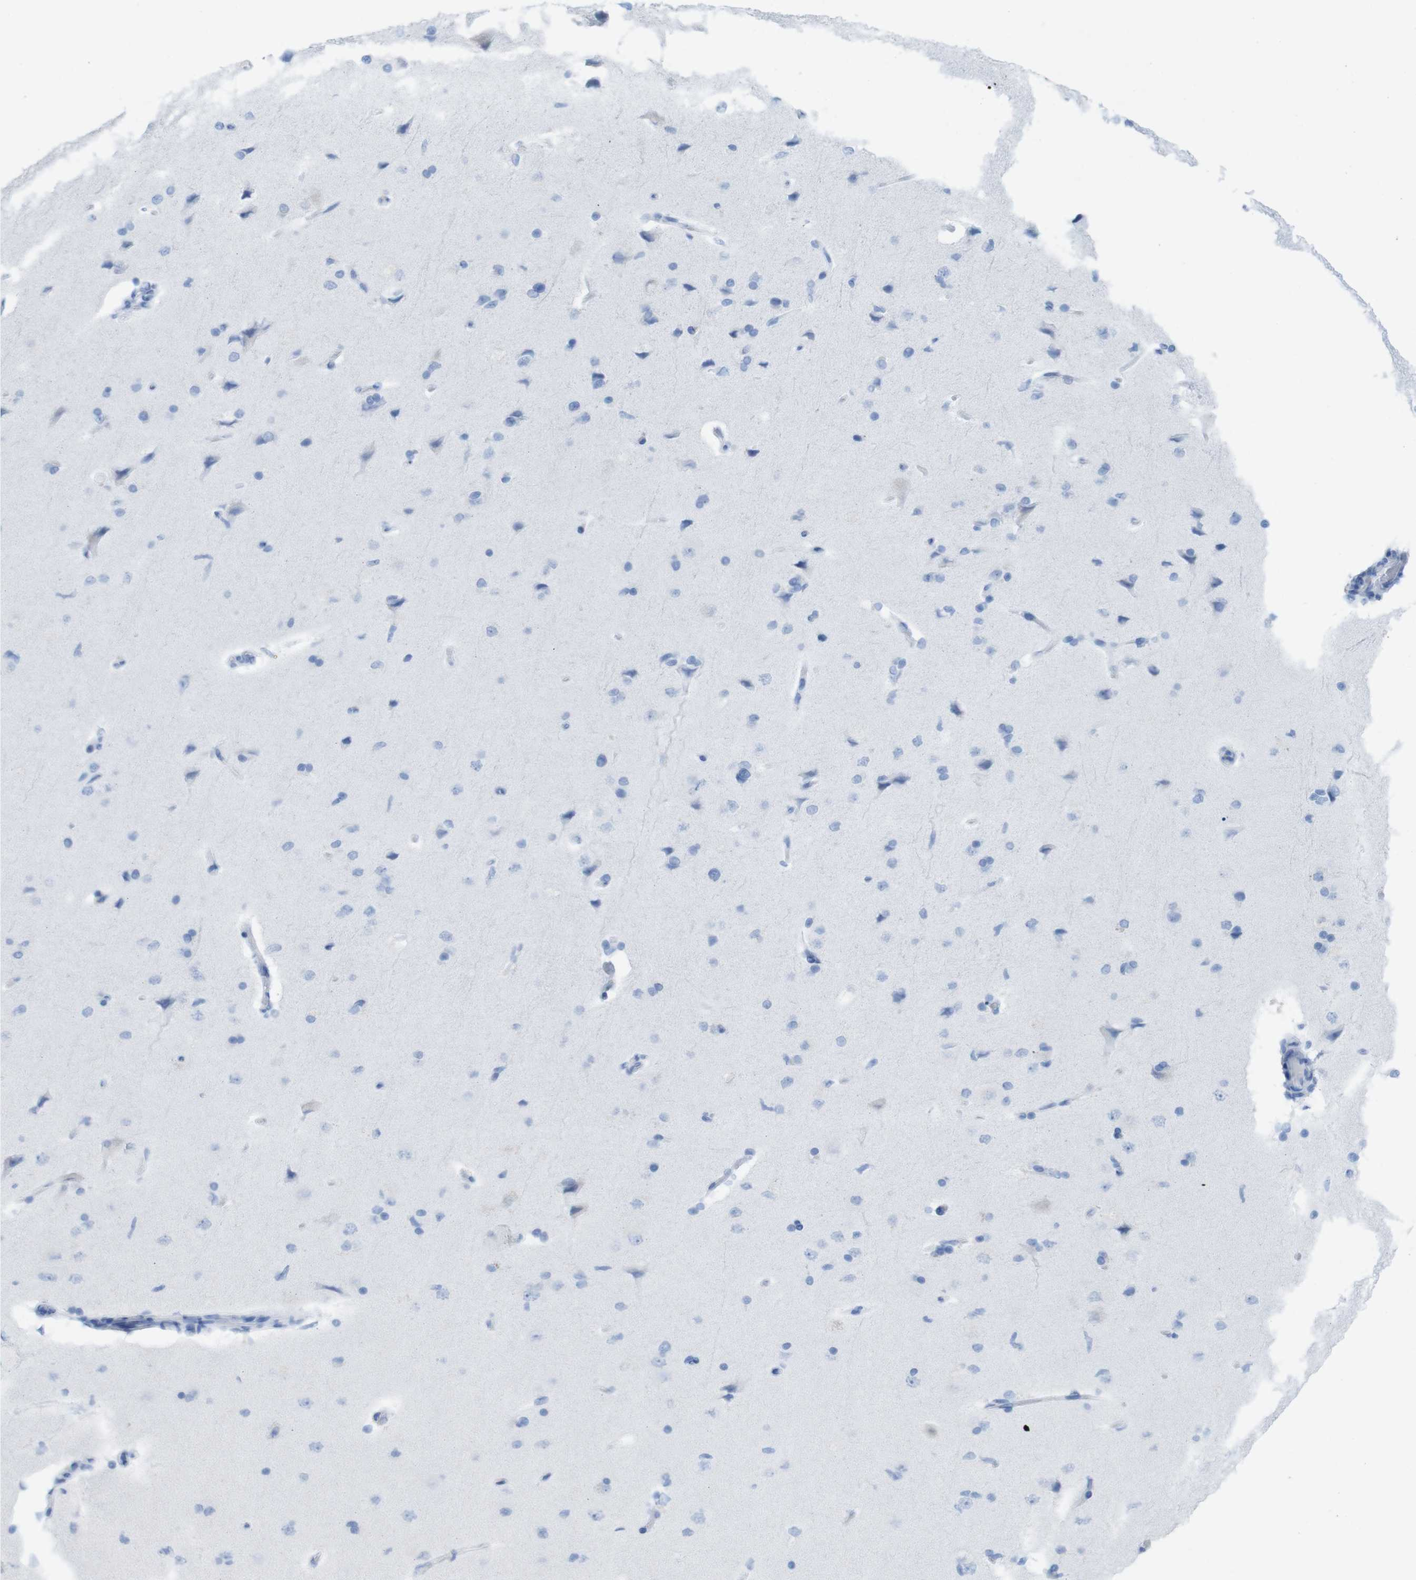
{"staining": {"intensity": "negative", "quantity": "none", "location": "none"}, "tissue": "cerebral cortex", "cell_type": "Endothelial cells", "image_type": "normal", "snomed": [{"axis": "morphology", "description": "Normal tissue, NOS"}, {"axis": "topography", "description": "Cerebral cortex"}], "caption": "Cerebral cortex was stained to show a protein in brown. There is no significant expression in endothelial cells. Nuclei are stained in blue.", "gene": "MYH7", "patient": {"sex": "male", "age": 62}}